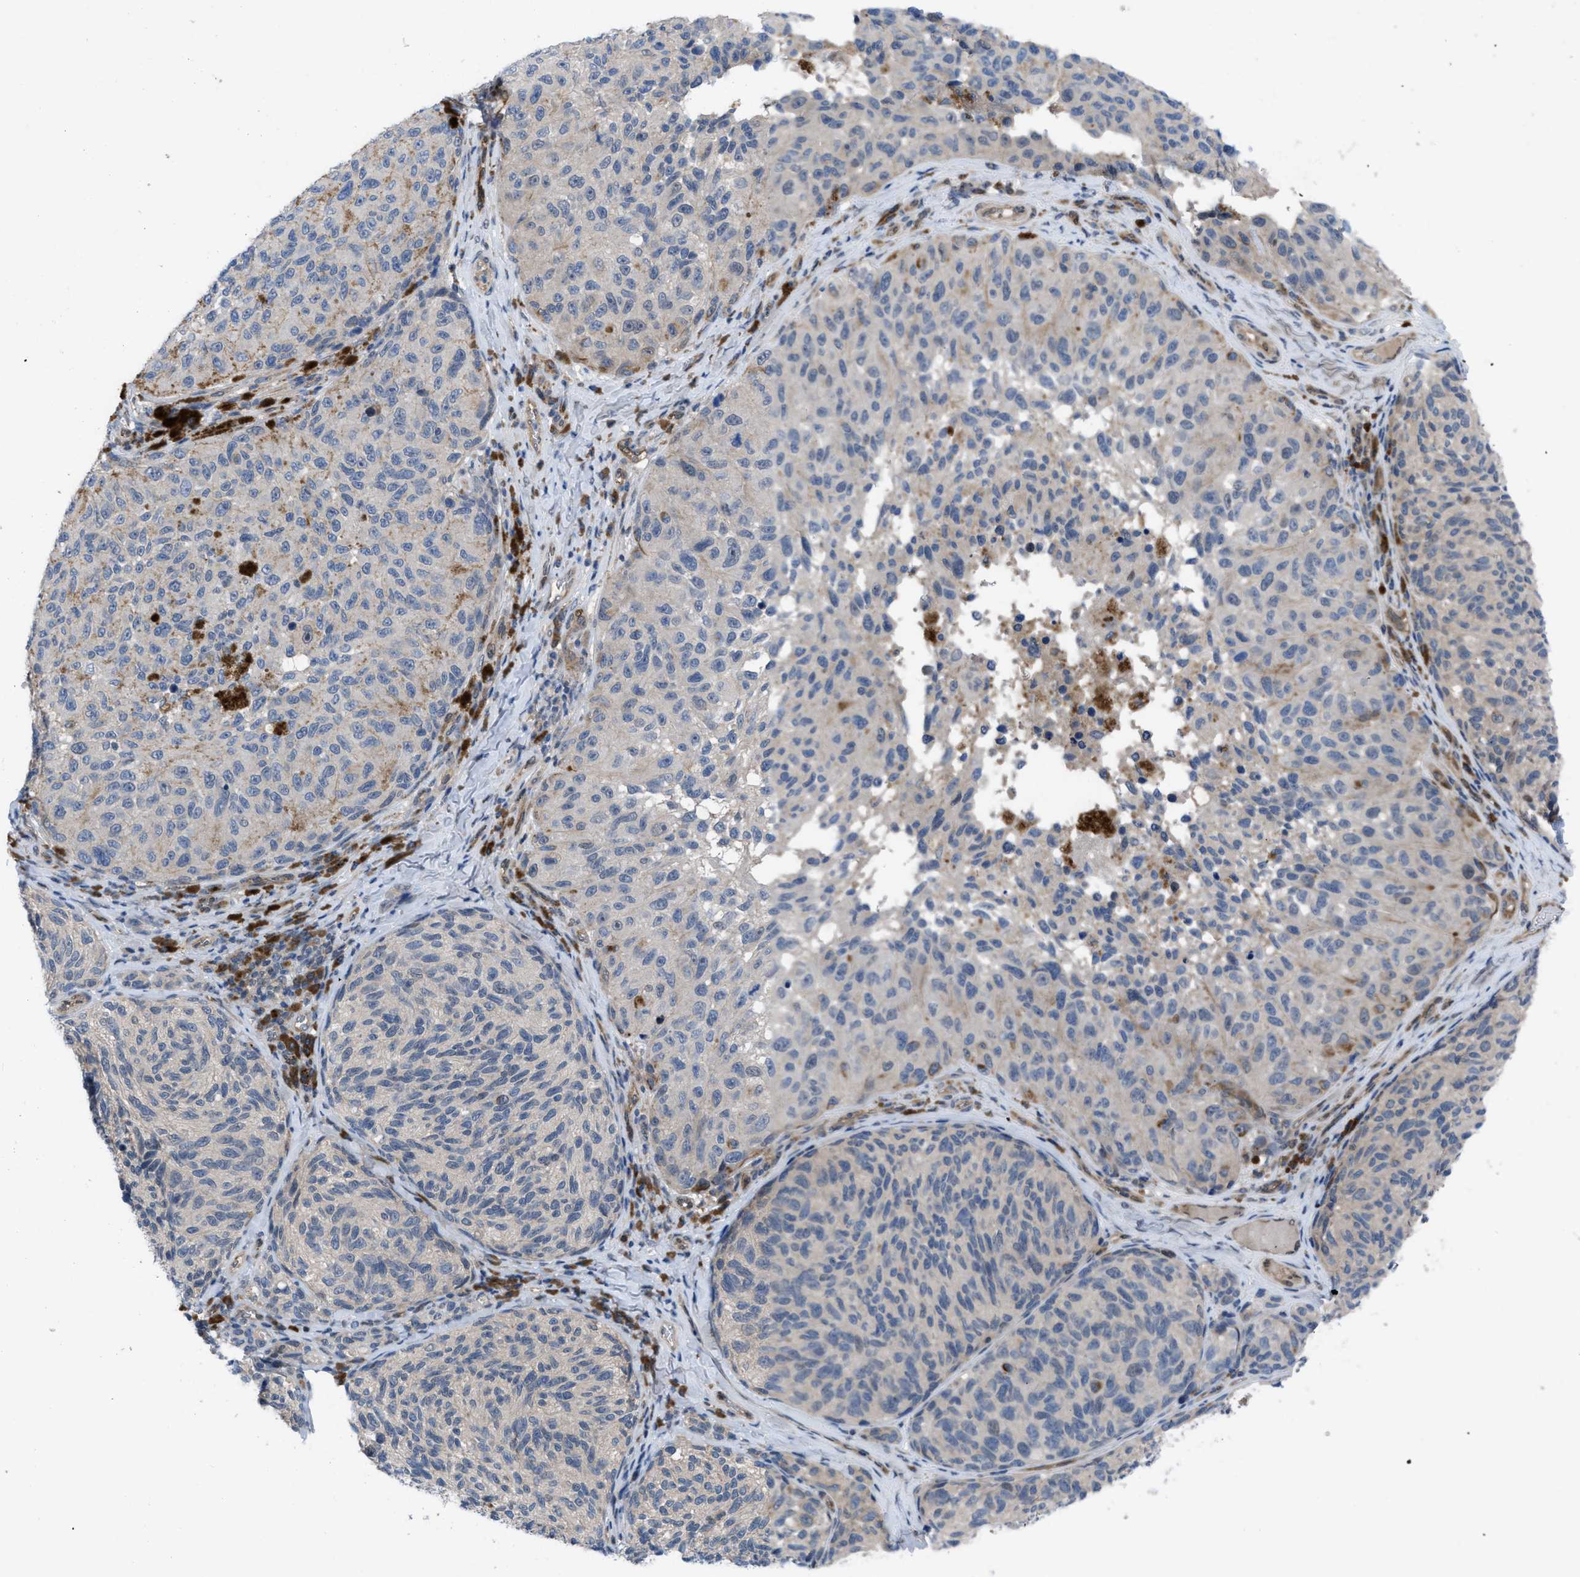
{"staining": {"intensity": "negative", "quantity": "none", "location": "none"}, "tissue": "melanoma", "cell_type": "Tumor cells", "image_type": "cancer", "snomed": [{"axis": "morphology", "description": "Malignant melanoma, NOS"}, {"axis": "topography", "description": "Skin"}], "caption": "This is an immunohistochemistry photomicrograph of melanoma. There is no expression in tumor cells.", "gene": "IL17RE", "patient": {"sex": "female", "age": 73}}